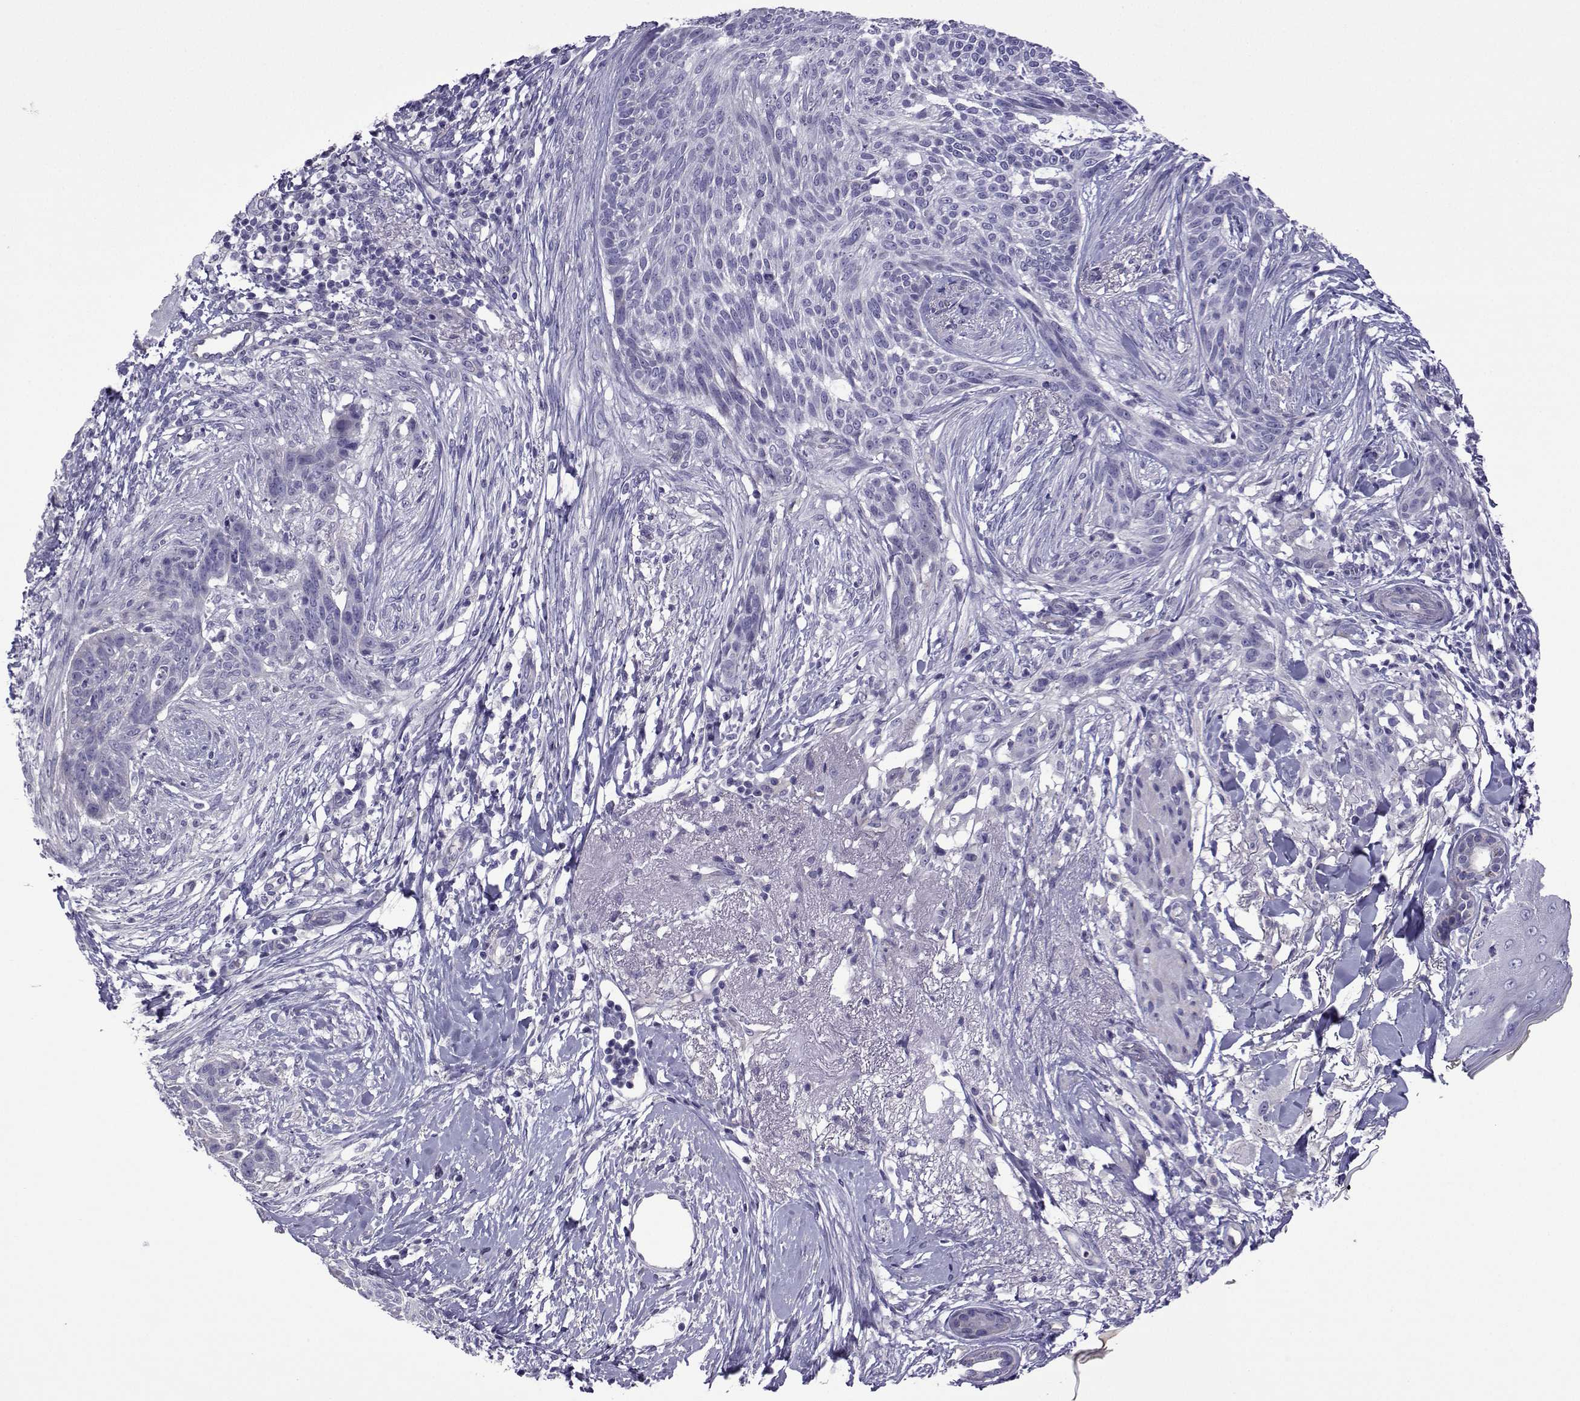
{"staining": {"intensity": "negative", "quantity": "none", "location": "none"}, "tissue": "skin cancer", "cell_type": "Tumor cells", "image_type": "cancer", "snomed": [{"axis": "morphology", "description": "Normal tissue, NOS"}, {"axis": "morphology", "description": "Basal cell carcinoma"}, {"axis": "topography", "description": "Skin"}], "caption": "A high-resolution micrograph shows immunohistochemistry staining of basal cell carcinoma (skin), which displays no significant expression in tumor cells.", "gene": "CFAP70", "patient": {"sex": "male", "age": 84}}